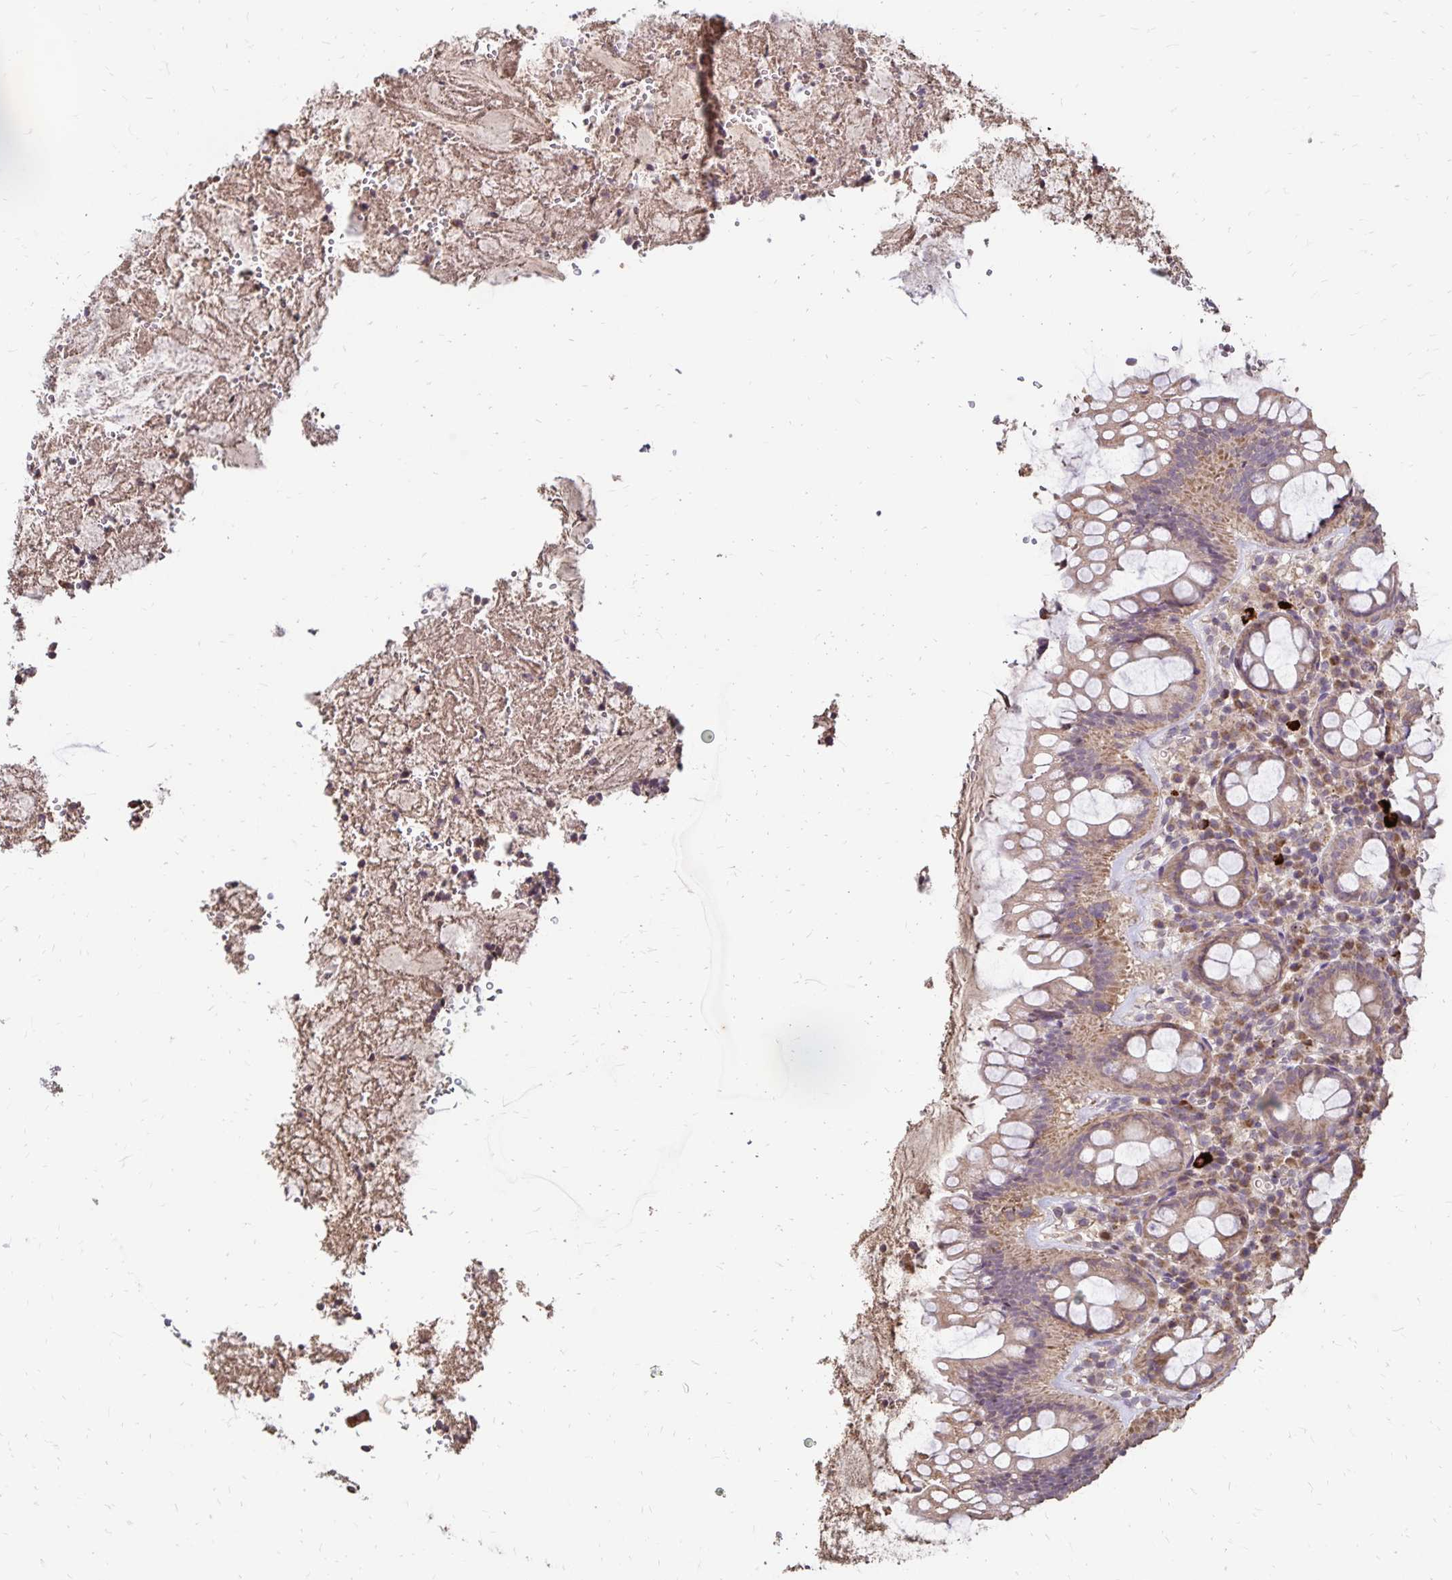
{"staining": {"intensity": "moderate", "quantity": ">75%", "location": "cytoplasmic/membranous"}, "tissue": "rectum", "cell_type": "Glandular cells", "image_type": "normal", "snomed": [{"axis": "morphology", "description": "Normal tissue, NOS"}, {"axis": "topography", "description": "Rectum"}], "caption": "Human rectum stained for a protein (brown) exhibits moderate cytoplasmic/membranous positive staining in approximately >75% of glandular cells.", "gene": "EMC10", "patient": {"sex": "female", "age": 69}}